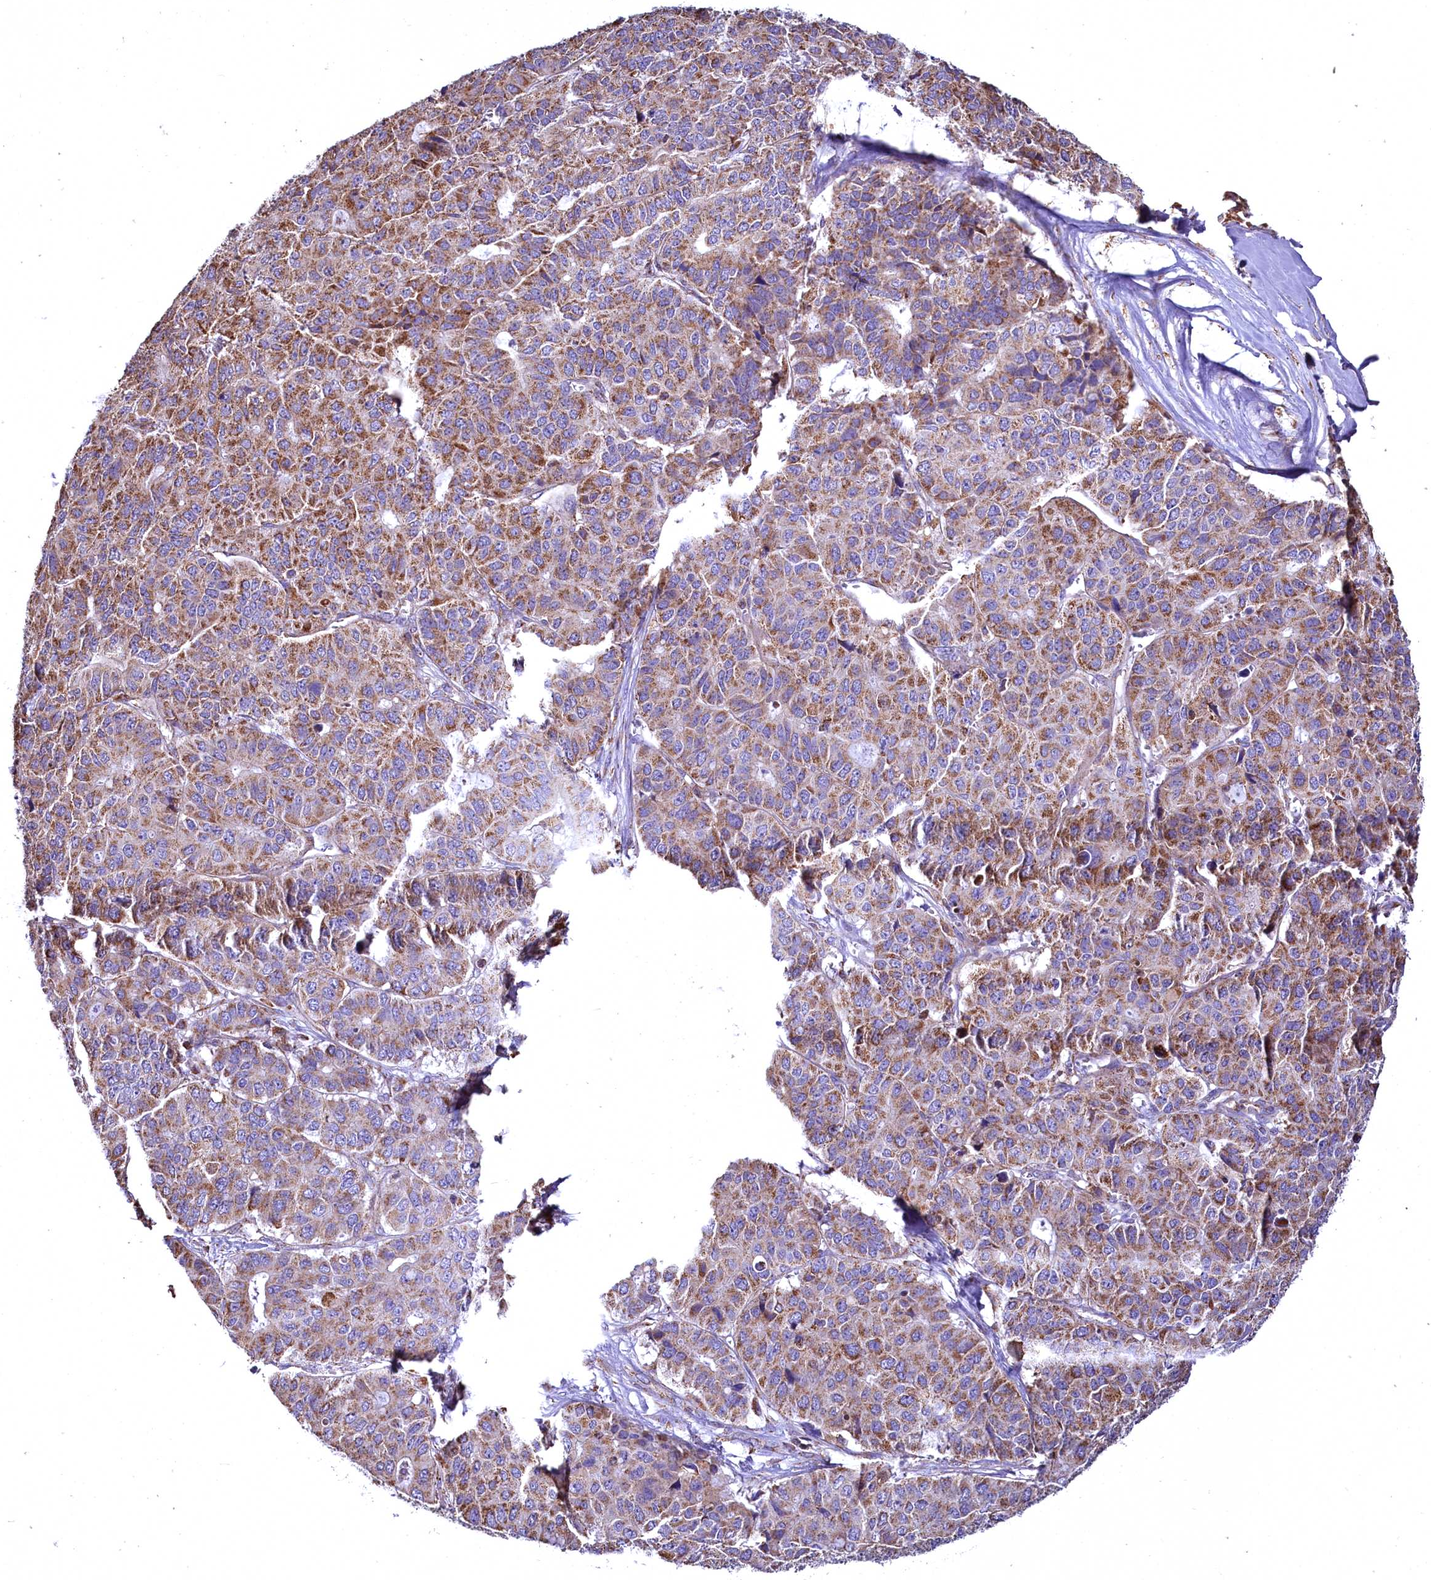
{"staining": {"intensity": "moderate", "quantity": "25%-75%", "location": "cytoplasmic/membranous"}, "tissue": "pancreatic cancer", "cell_type": "Tumor cells", "image_type": "cancer", "snomed": [{"axis": "morphology", "description": "Adenocarcinoma, NOS"}, {"axis": "topography", "description": "Pancreas"}], "caption": "The photomicrograph shows immunohistochemical staining of pancreatic cancer (adenocarcinoma). There is moderate cytoplasmic/membranous staining is appreciated in about 25%-75% of tumor cells.", "gene": "NUDT15", "patient": {"sex": "male", "age": 50}}